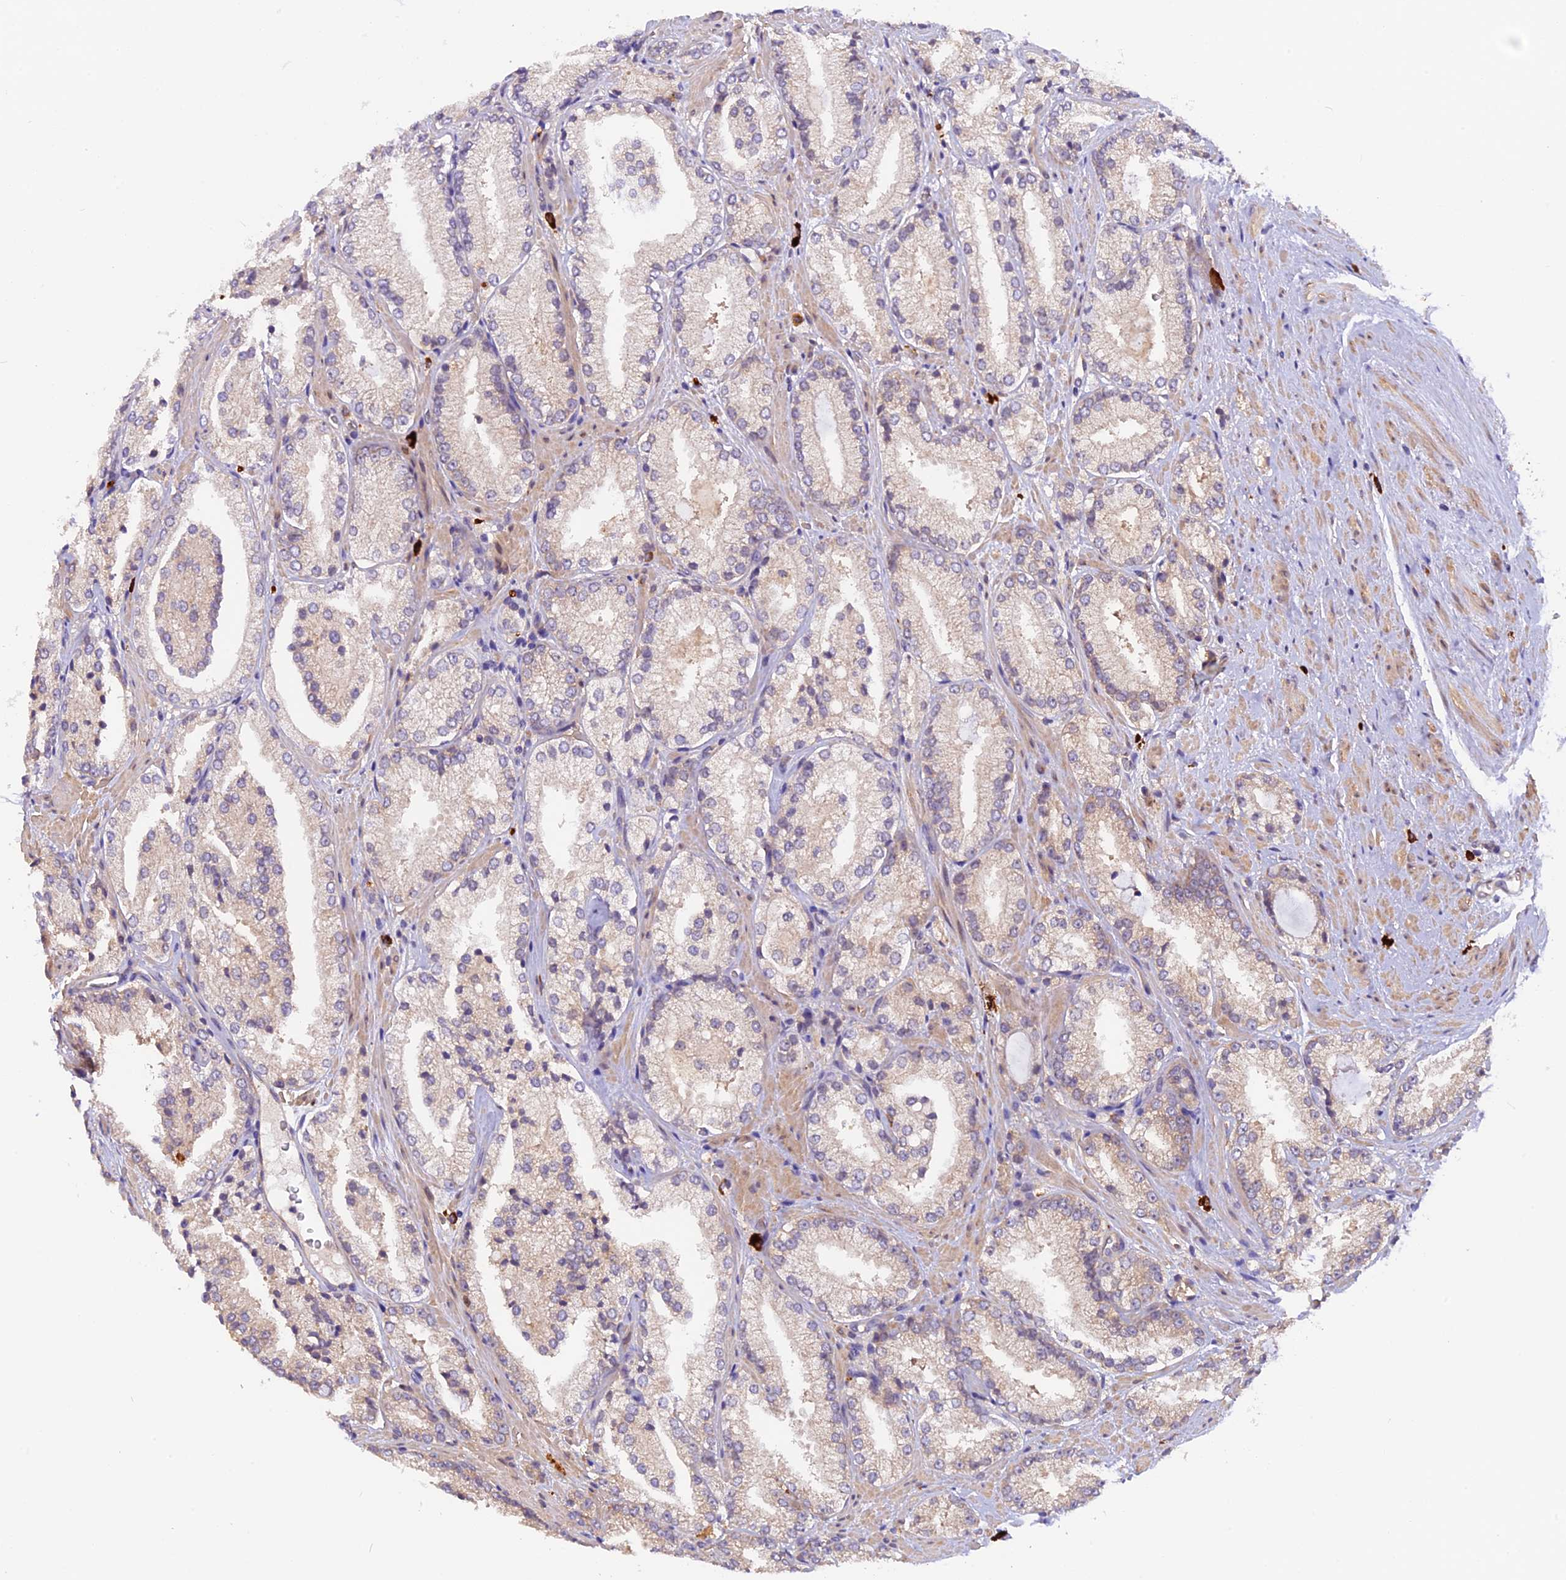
{"staining": {"intensity": "weak", "quantity": "<25%", "location": "cytoplasmic/membranous"}, "tissue": "prostate cancer", "cell_type": "Tumor cells", "image_type": "cancer", "snomed": [{"axis": "morphology", "description": "Adenocarcinoma, High grade"}, {"axis": "topography", "description": "Prostate"}], "caption": "High power microscopy micrograph of an IHC photomicrograph of high-grade adenocarcinoma (prostate), revealing no significant positivity in tumor cells. The staining was performed using DAB to visualize the protein expression in brown, while the nuclei were stained in blue with hematoxylin (Magnification: 20x).", "gene": "CCDC9B", "patient": {"sex": "male", "age": 73}}